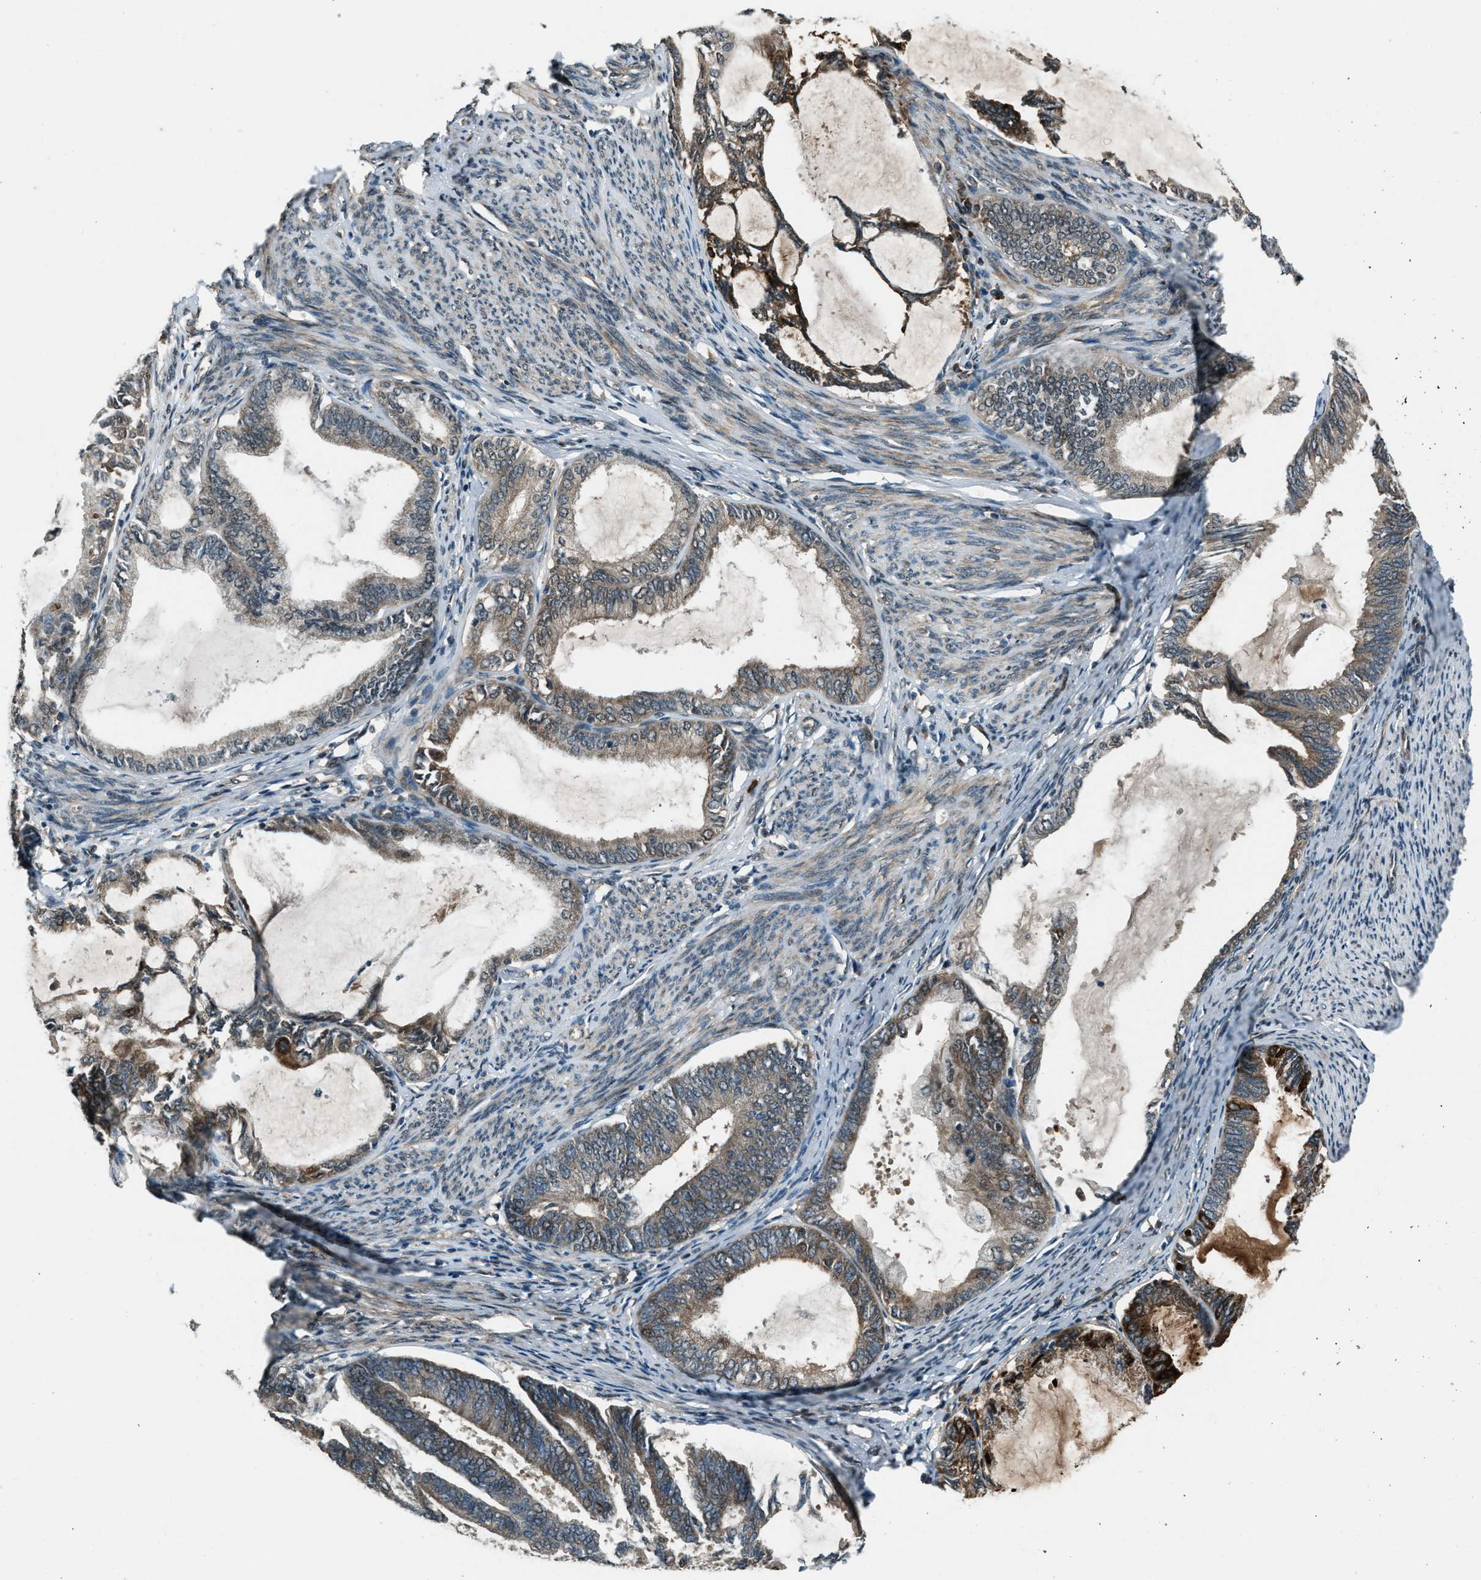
{"staining": {"intensity": "moderate", "quantity": "25%-75%", "location": "cytoplasmic/membranous"}, "tissue": "endometrial cancer", "cell_type": "Tumor cells", "image_type": "cancer", "snomed": [{"axis": "morphology", "description": "Adenocarcinoma, NOS"}, {"axis": "topography", "description": "Endometrium"}], "caption": "Endometrial cancer (adenocarcinoma) stained with a brown dye reveals moderate cytoplasmic/membranous positive expression in about 25%-75% of tumor cells.", "gene": "SVIL", "patient": {"sex": "female", "age": 86}}